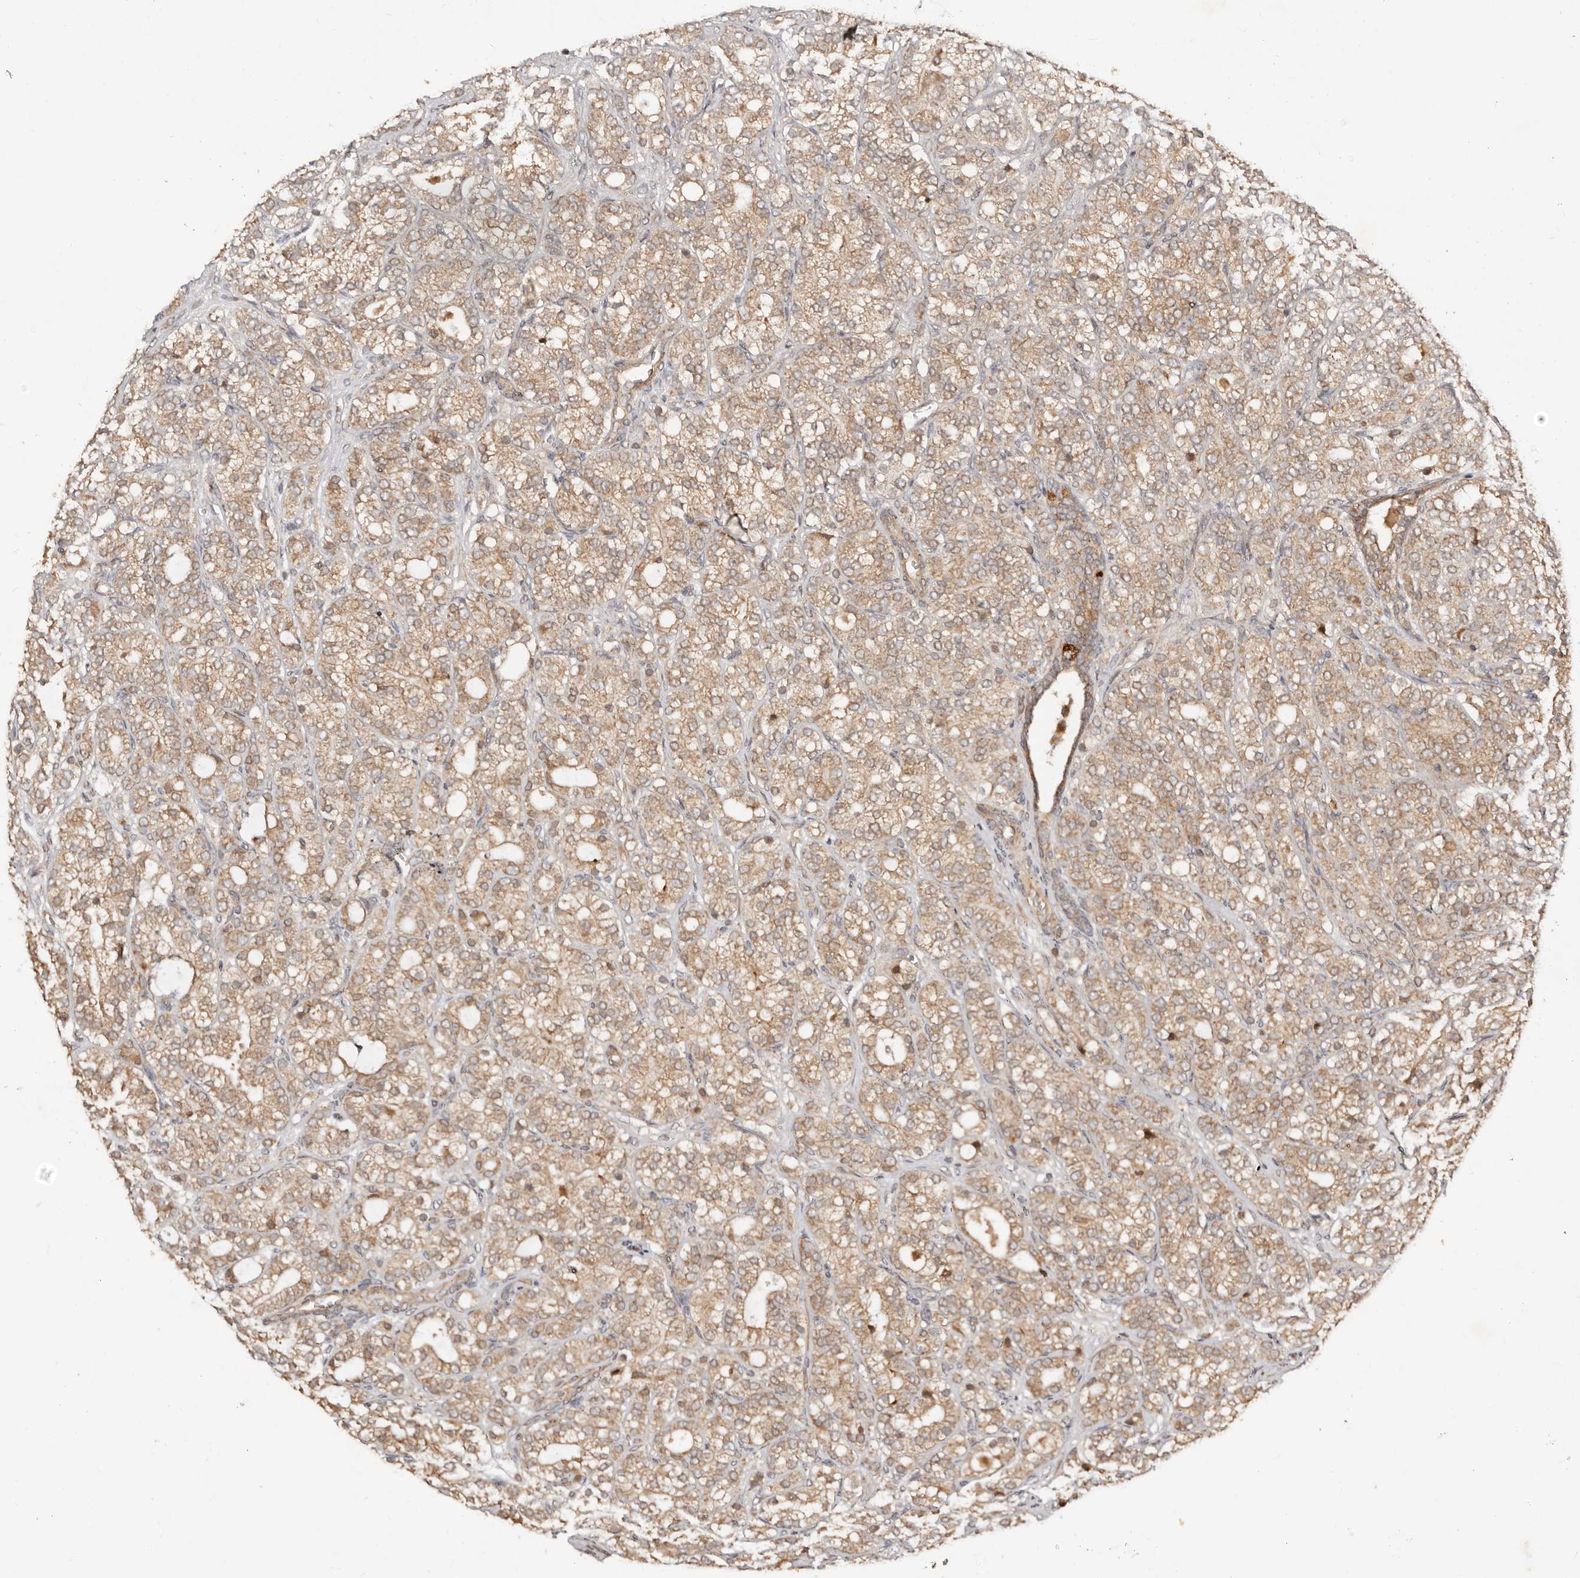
{"staining": {"intensity": "moderate", "quantity": ">75%", "location": "cytoplasmic/membranous"}, "tissue": "prostate cancer", "cell_type": "Tumor cells", "image_type": "cancer", "snomed": [{"axis": "morphology", "description": "Adenocarcinoma, High grade"}, {"axis": "topography", "description": "Prostate"}], "caption": "A micrograph of prostate cancer stained for a protein exhibits moderate cytoplasmic/membranous brown staining in tumor cells.", "gene": "DENND11", "patient": {"sex": "male", "age": 57}}